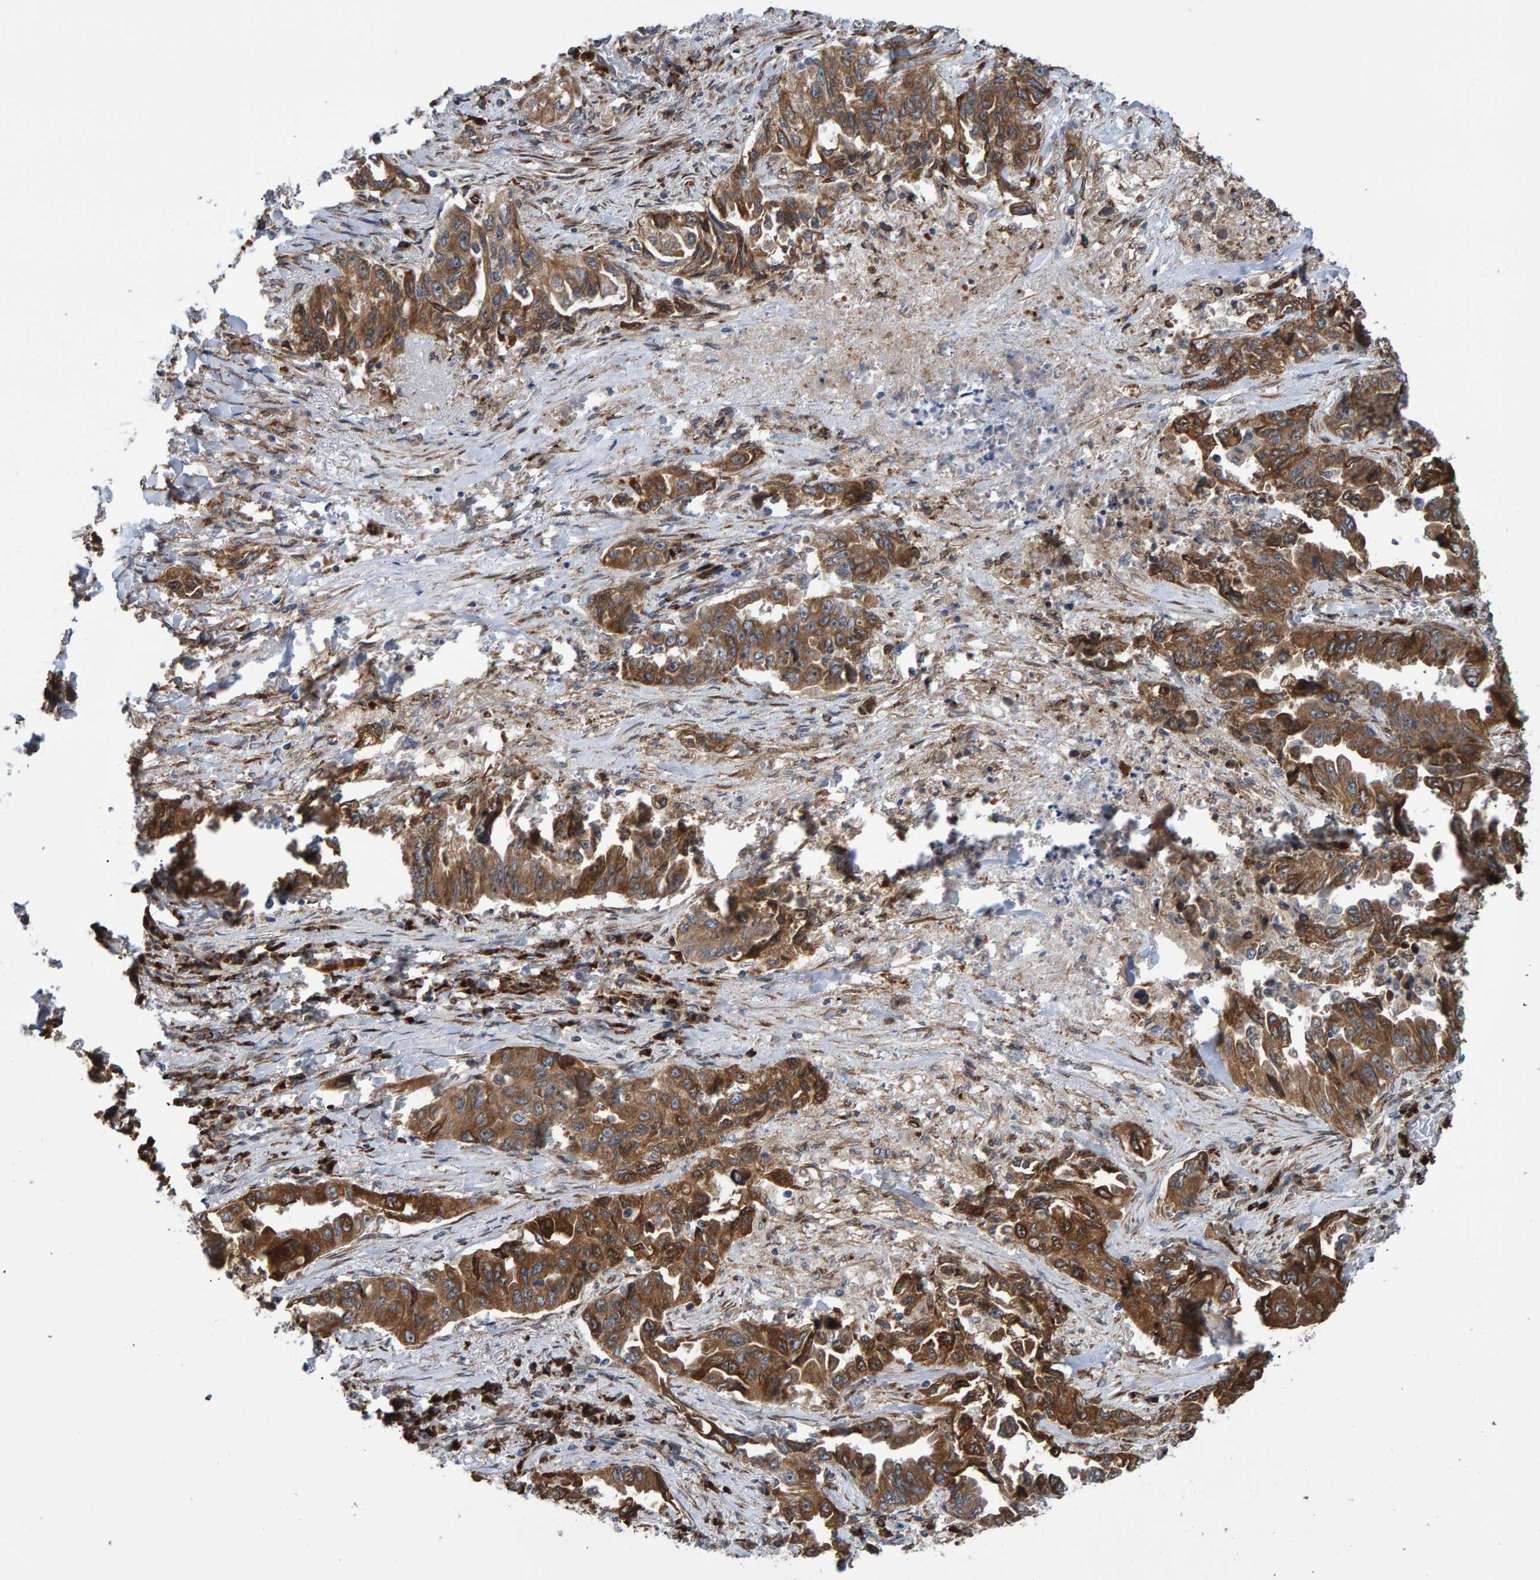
{"staining": {"intensity": "moderate", "quantity": ">75%", "location": "cytoplasmic/membranous"}, "tissue": "lung cancer", "cell_type": "Tumor cells", "image_type": "cancer", "snomed": [{"axis": "morphology", "description": "Adenocarcinoma, NOS"}, {"axis": "topography", "description": "Lung"}], "caption": "Immunohistochemistry of adenocarcinoma (lung) exhibits medium levels of moderate cytoplasmic/membranous staining in approximately >75% of tumor cells.", "gene": "FAM117A", "patient": {"sex": "female", "age": 51}}